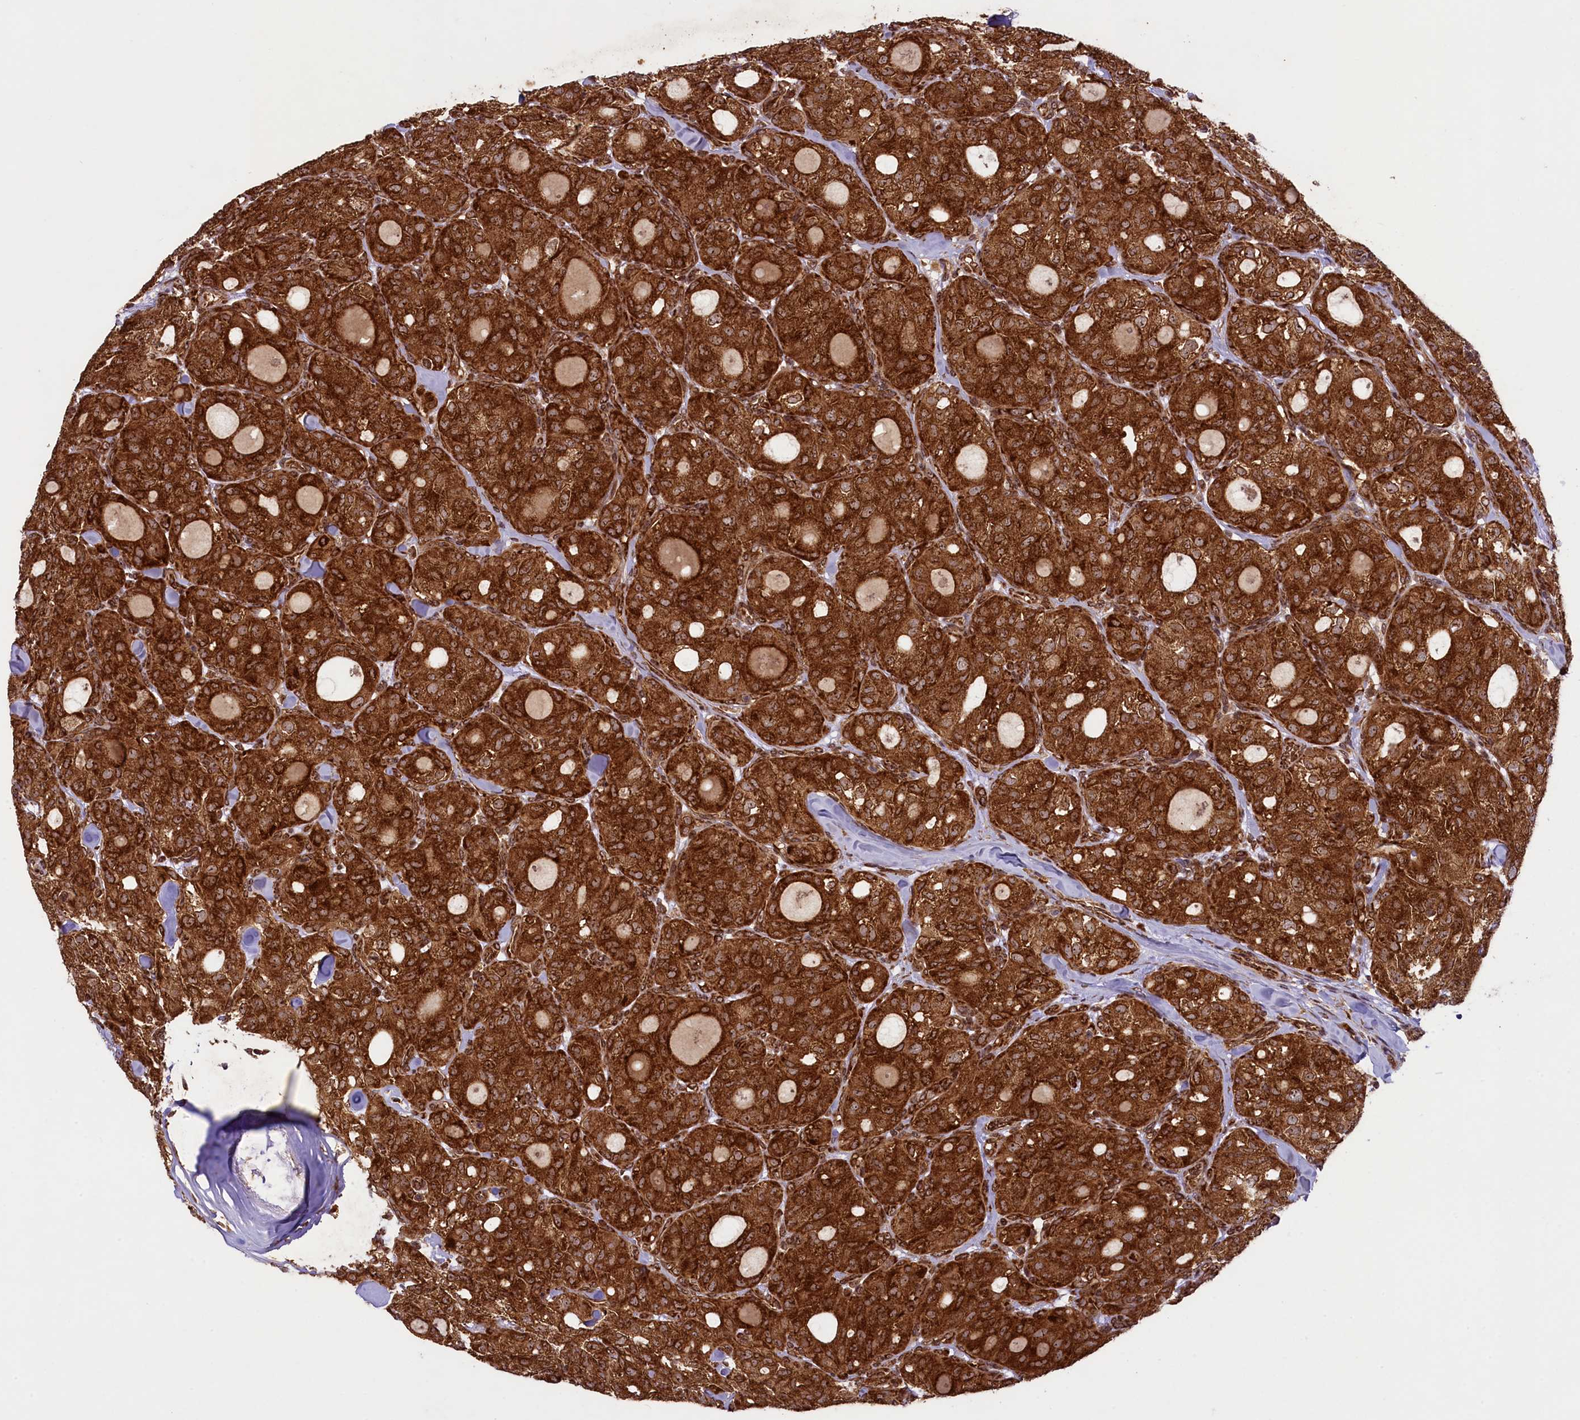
{"staining": {"intensity": "strong", "quantity": ">75%", "location": "cytoplasmic/membranous"}, "tissue": "thyroid cancer", "cell_type": "Tumor cells", "image_type": "cancer", "snomed": [{"axis": "morphology", "description": "Follicular adenoma carcinoma, NOS"}, {"axis": "topography", "description": "Thyroid gland"}], "caption": "Protein staining reveals strong cytoplasmic/membranous positivity in about >75% of tumor cells in thyroid cancer (follicular adenoma carcinoma).", "gene": "LARP4", "patient": {"sex": "male", "age": 75}}